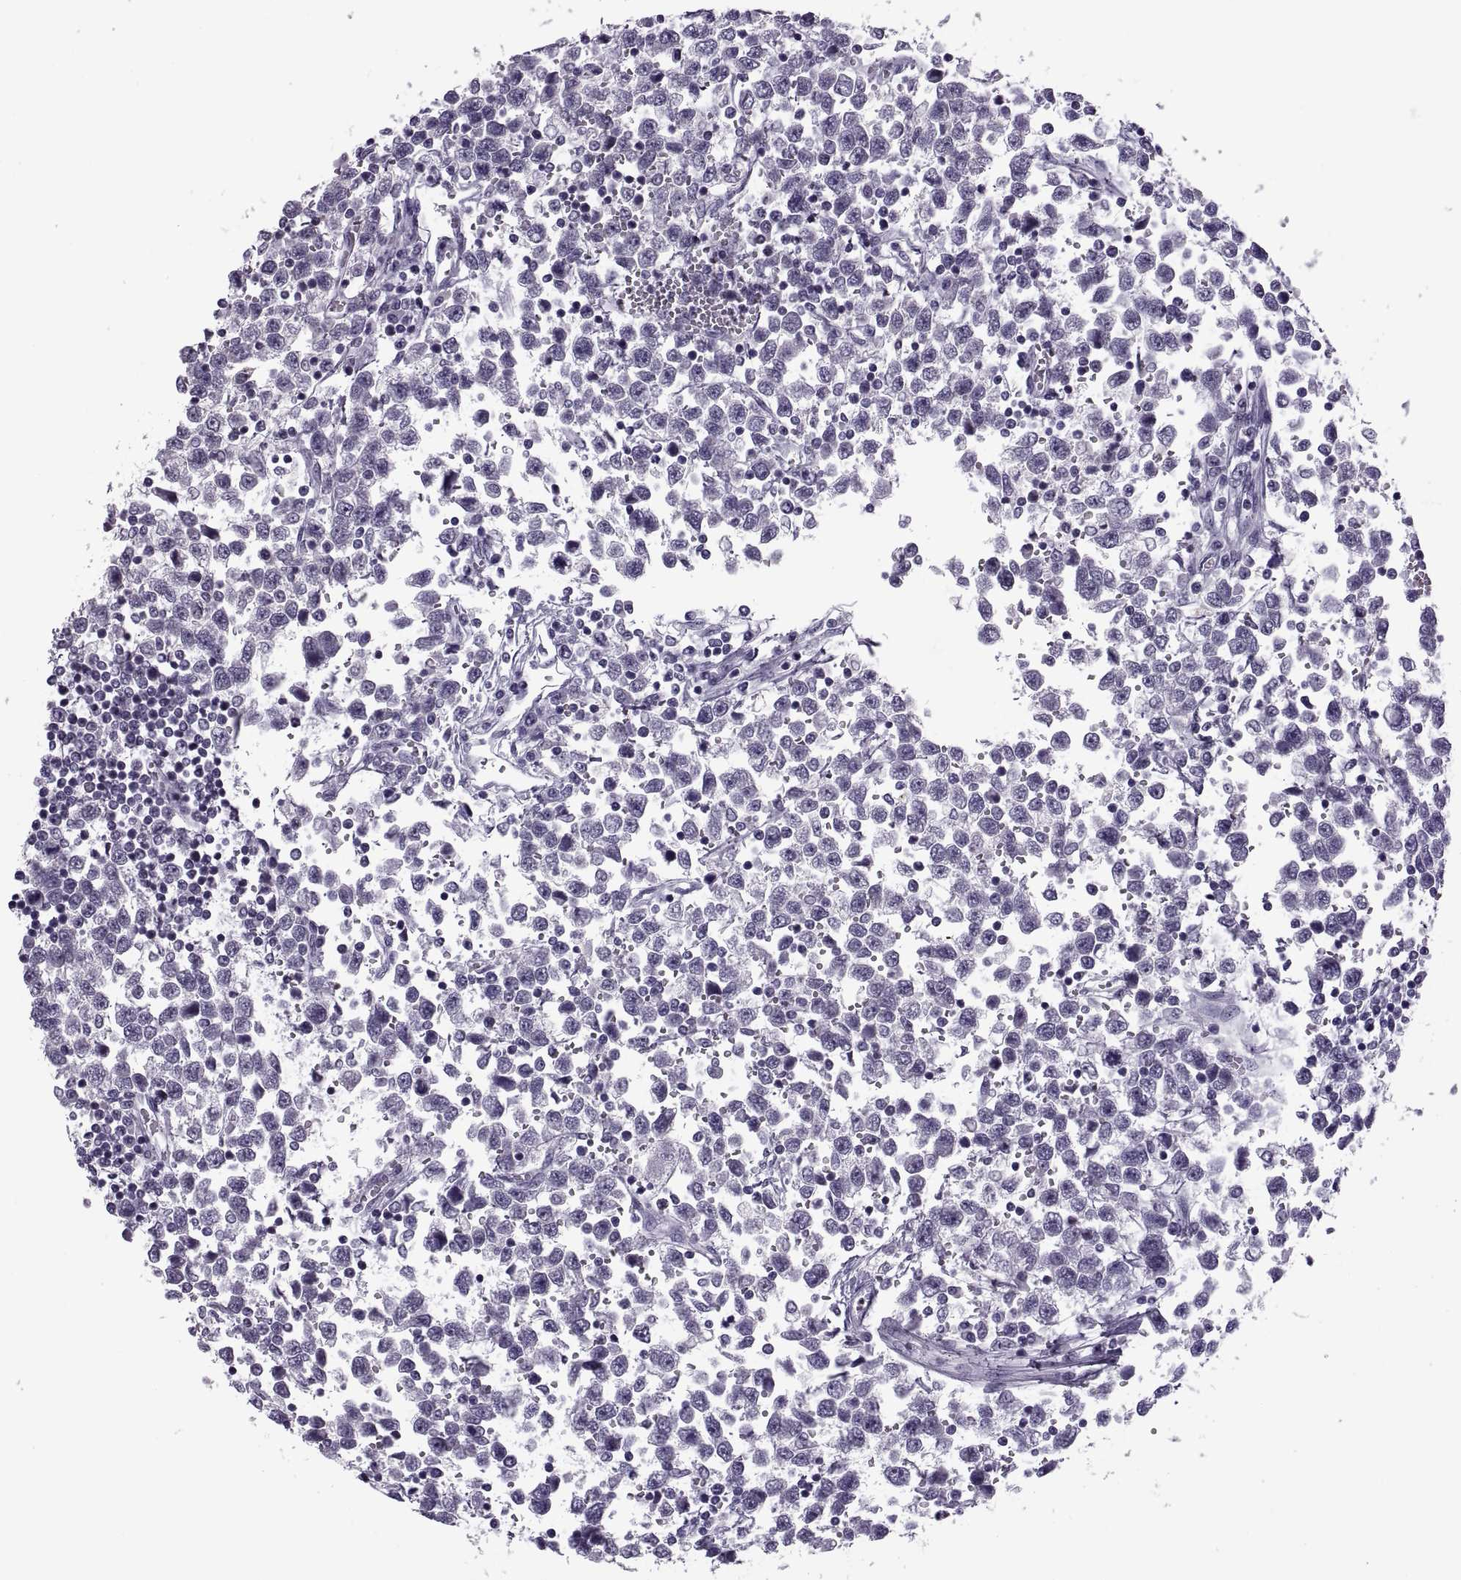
{"staining": {"intensity": "negative", "quantity": "none", "location": "none"}, "tissue": "testis cancer", "cell_type": "Tumor cells", "image_type": "cancer", "snomed": [{"axis": "morphology", "description": "Seminoma, NOS"}, {"axis": "topography", "description": "Testis"}], "caption": "A high-resolution image shows immunohistochemistry (IHC) staining of testis cancer, which reveals no significant positivity in tumor cells.", "gene": "SYNGR4", "patient": {"sex": "male", "age": 34}}